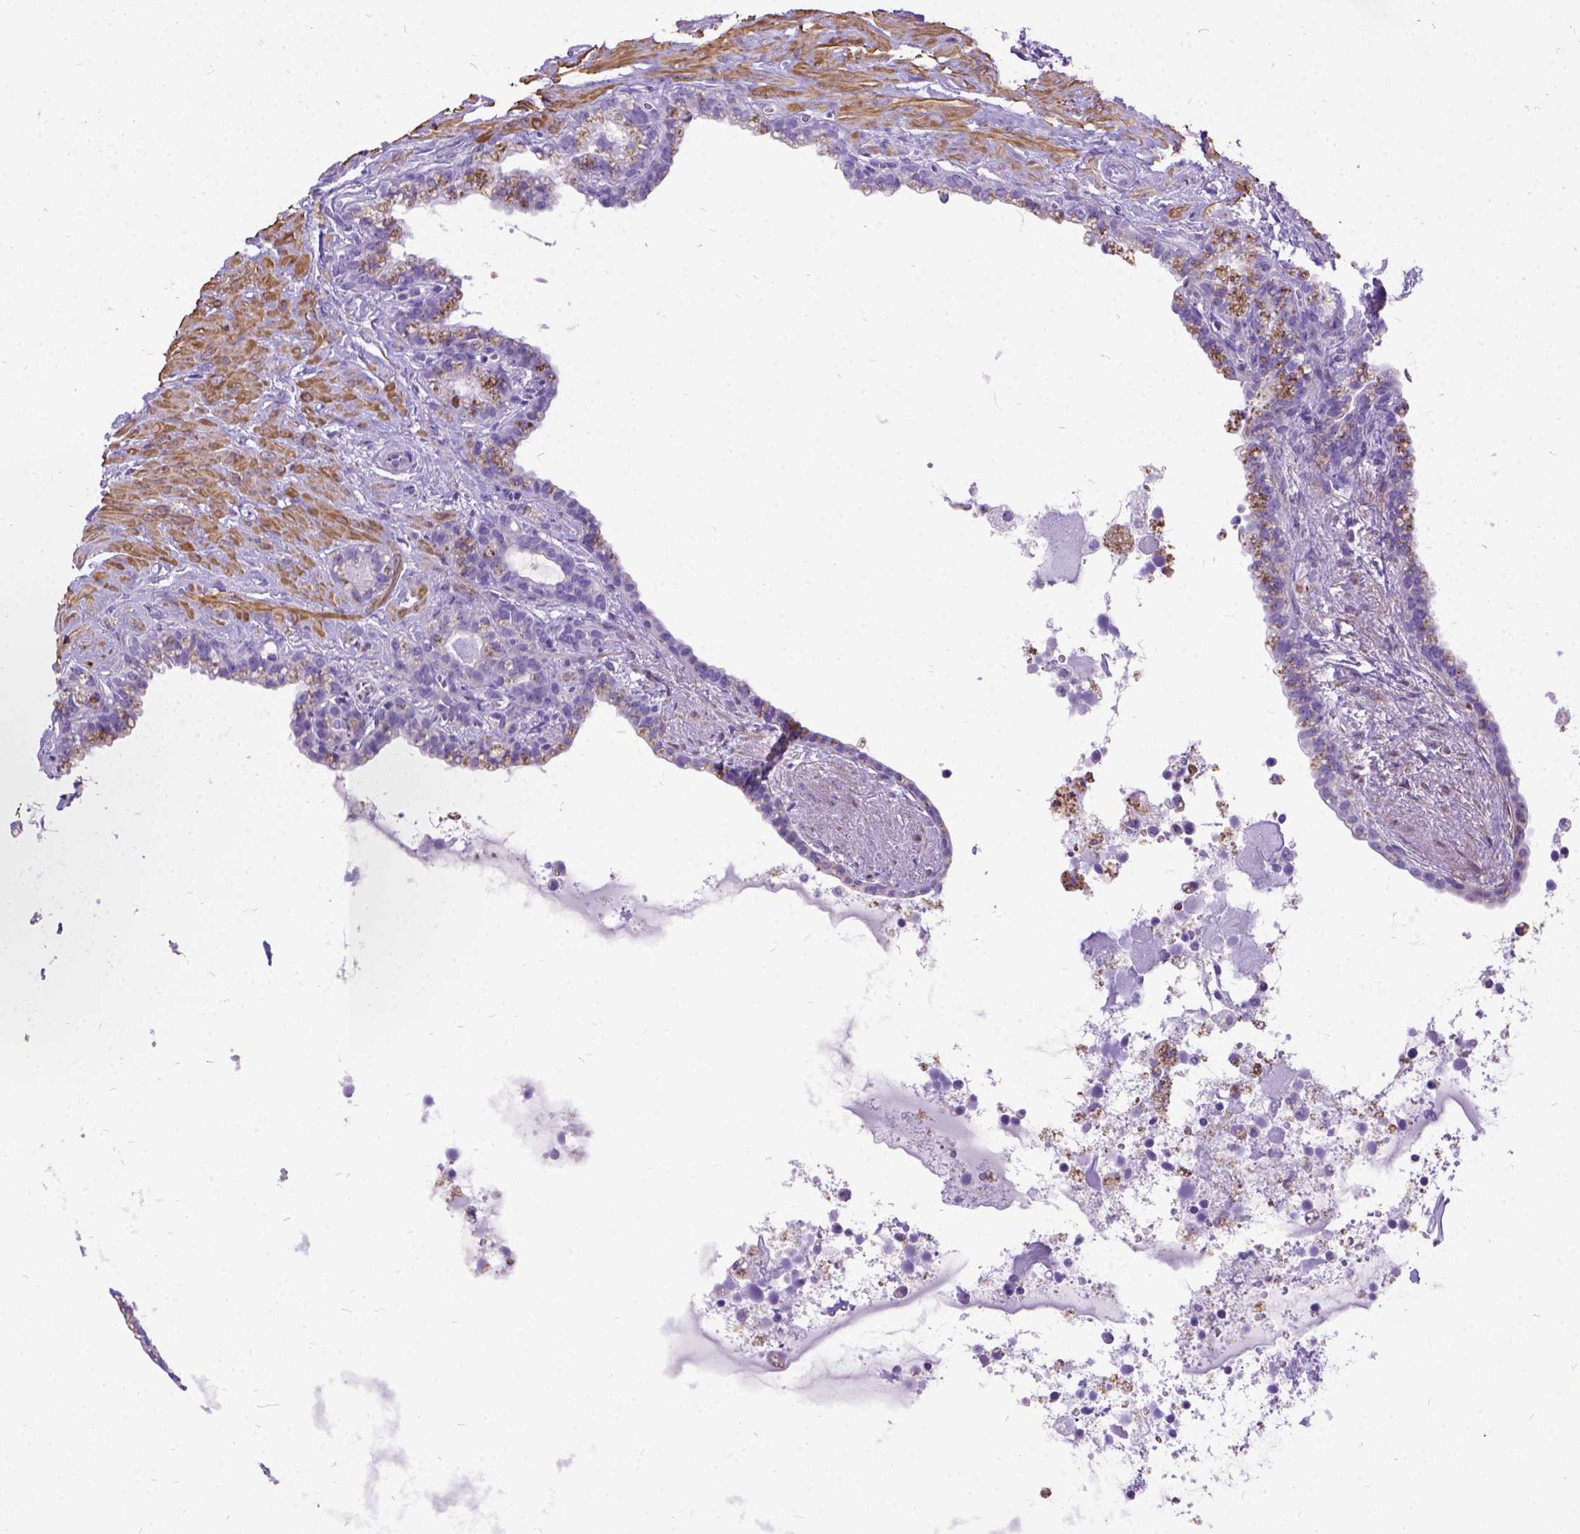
{"staining": {"intensity": "negative", "quantity": "none", "location": "none"}, "tissue": "seminal vesicle", "cell_type": "Glandular cells", "image_type": "normal", "snomed": [{"axis": "morphology", "description": "Normal tissue, NOS"}, {"axis": "topography", "description": "Seminal veicle"}], "caption": "Immunohistochemistry histopathology image of unremarkable human seminal vesicle stained for a protein (brown), which demonstrates no positivity in glandular cells.", "gene": "ENSG00000254979", "patient": {"sex": "male", "age": 76}}